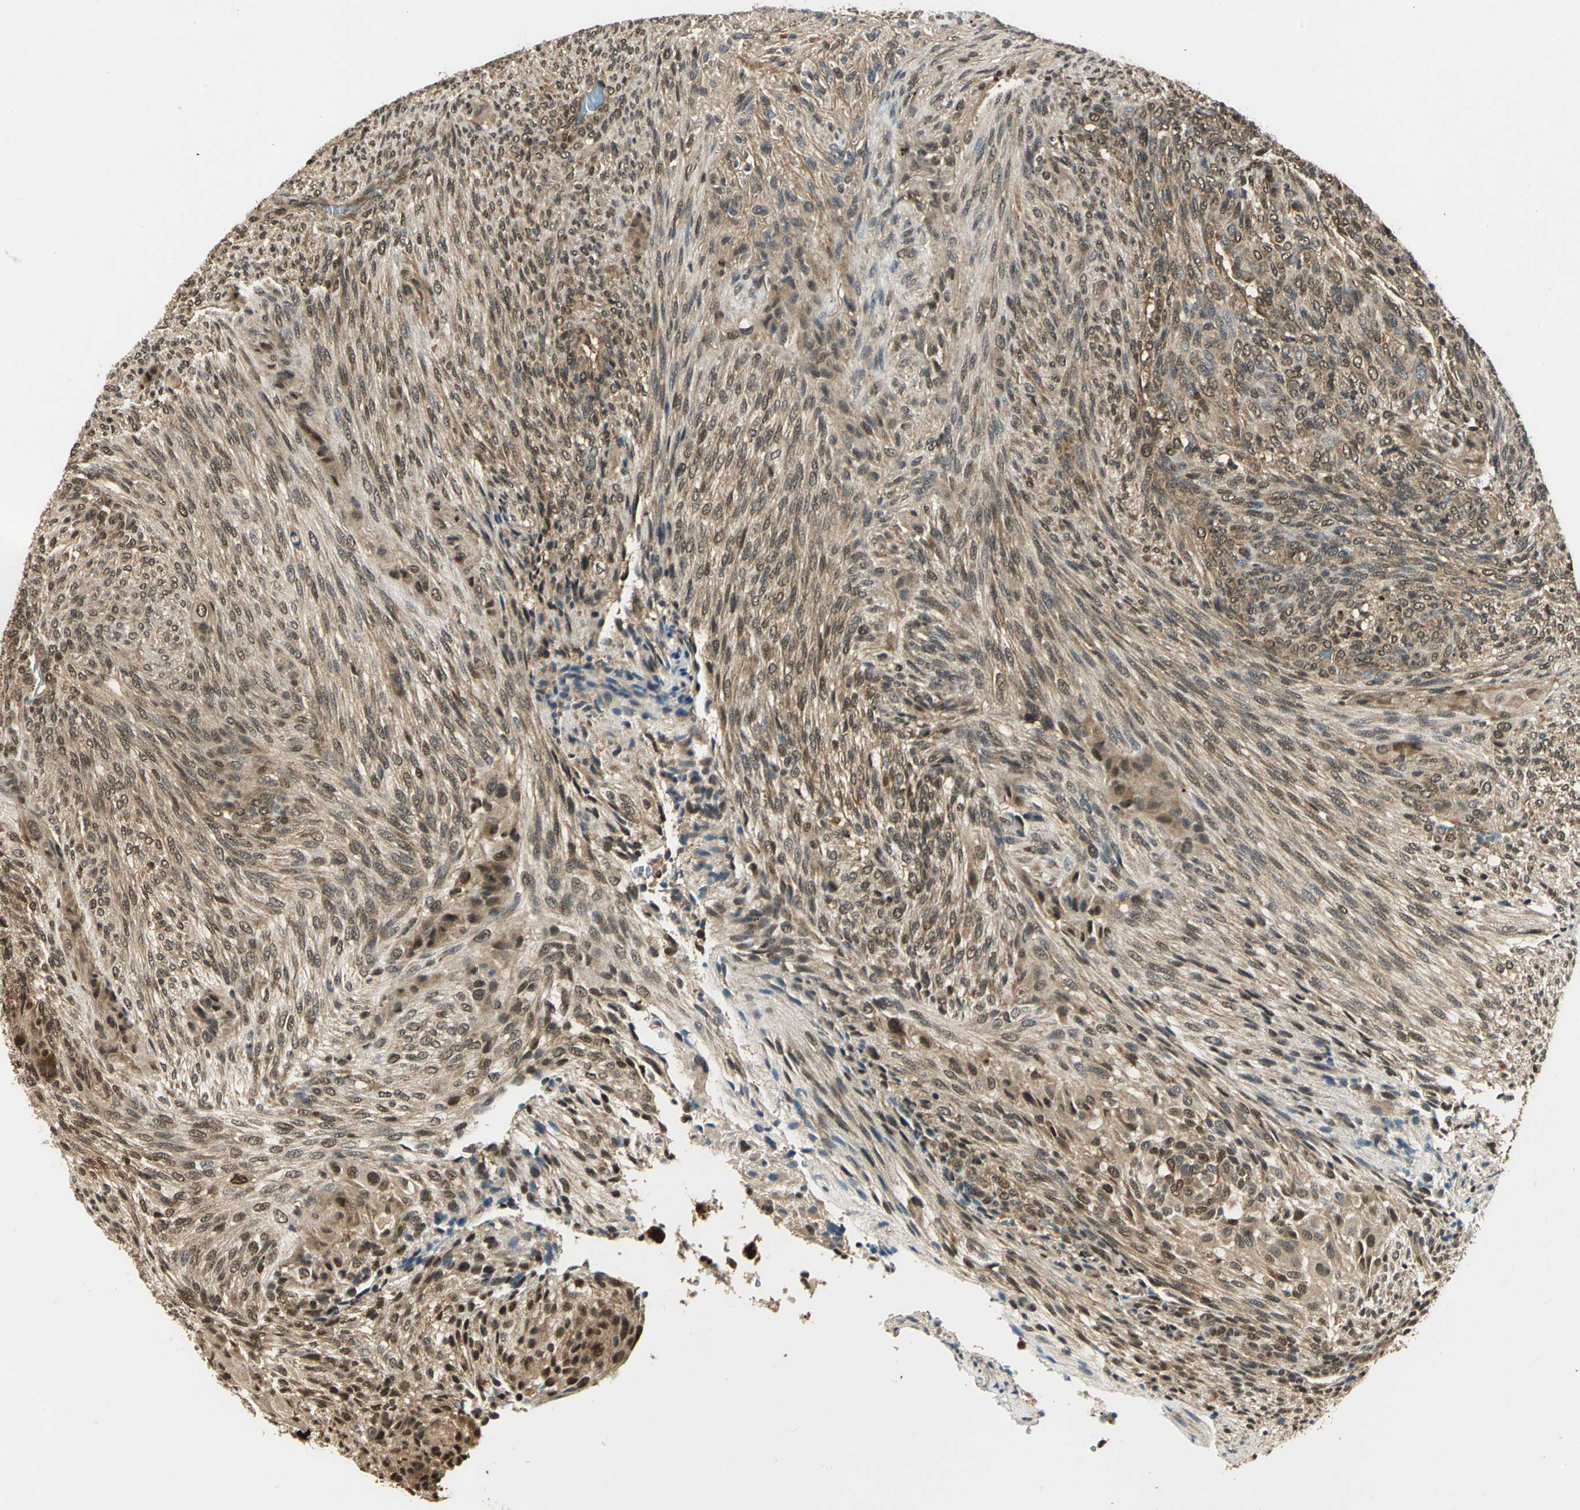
{"staining": {"intensity": "weak", "quantity": ">75%", "location": "cytoplasmic/membranous,nuclear"}, "tissue": "glioma", "cell_type": "Tumor cells", "image_type": "cancer", "snomed": [{"axis": "morphology", "description": "Glioma, malignant, High grade"}, {"axis": "topography", "description": "Cerebral cortex"}], "caption": "A low amount of weak cytoplasmic/membranous and nuclear staining is appreciated in about >75% of tumor cells in glioma tissue. (IHC, brightfield microscopy, high magnification).", "gene": "PPP1R13L", "patient": {"sex": "female", "age": 55}}